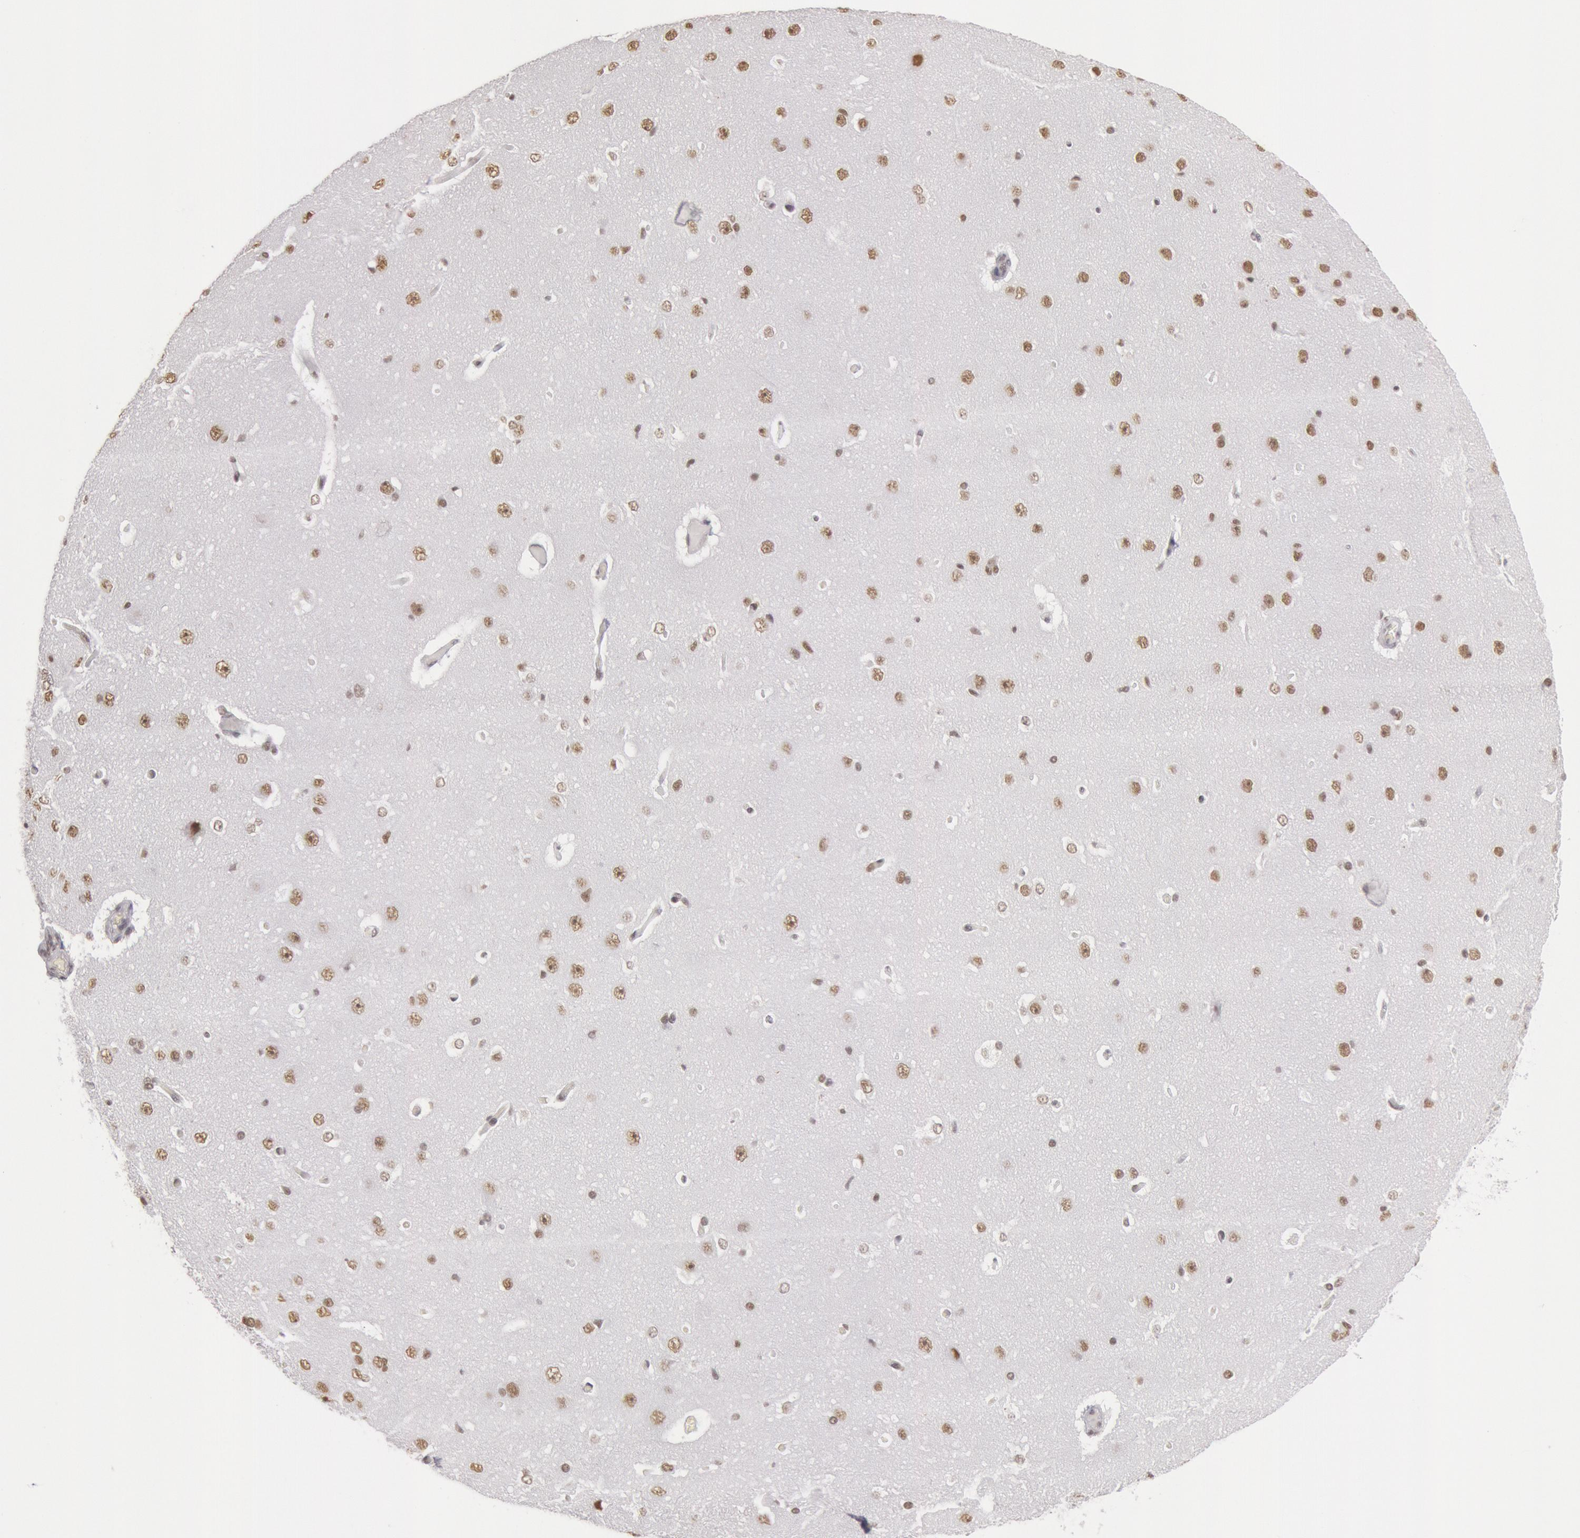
{"staining": {"intensity": "moderate", "quantity": "<25%", "location": "nuclear"}, "tissue": "cerebral cortex", "cell_type": "Endothelial cells", "image_type": "normal", "snomed": [{"axis": "morphology", "description": "Normal tissue, NOS"}, {"axis": "topography", "description": "Cerebral cortex"}], "caption": "Immunohistochemical staining of normal cerebral cortex exhibits low levels of moderate nuclear expression in about <25% of endothelial cells.", "gene": "ESS2", "patient": {"sex": "female", "age": 45}}